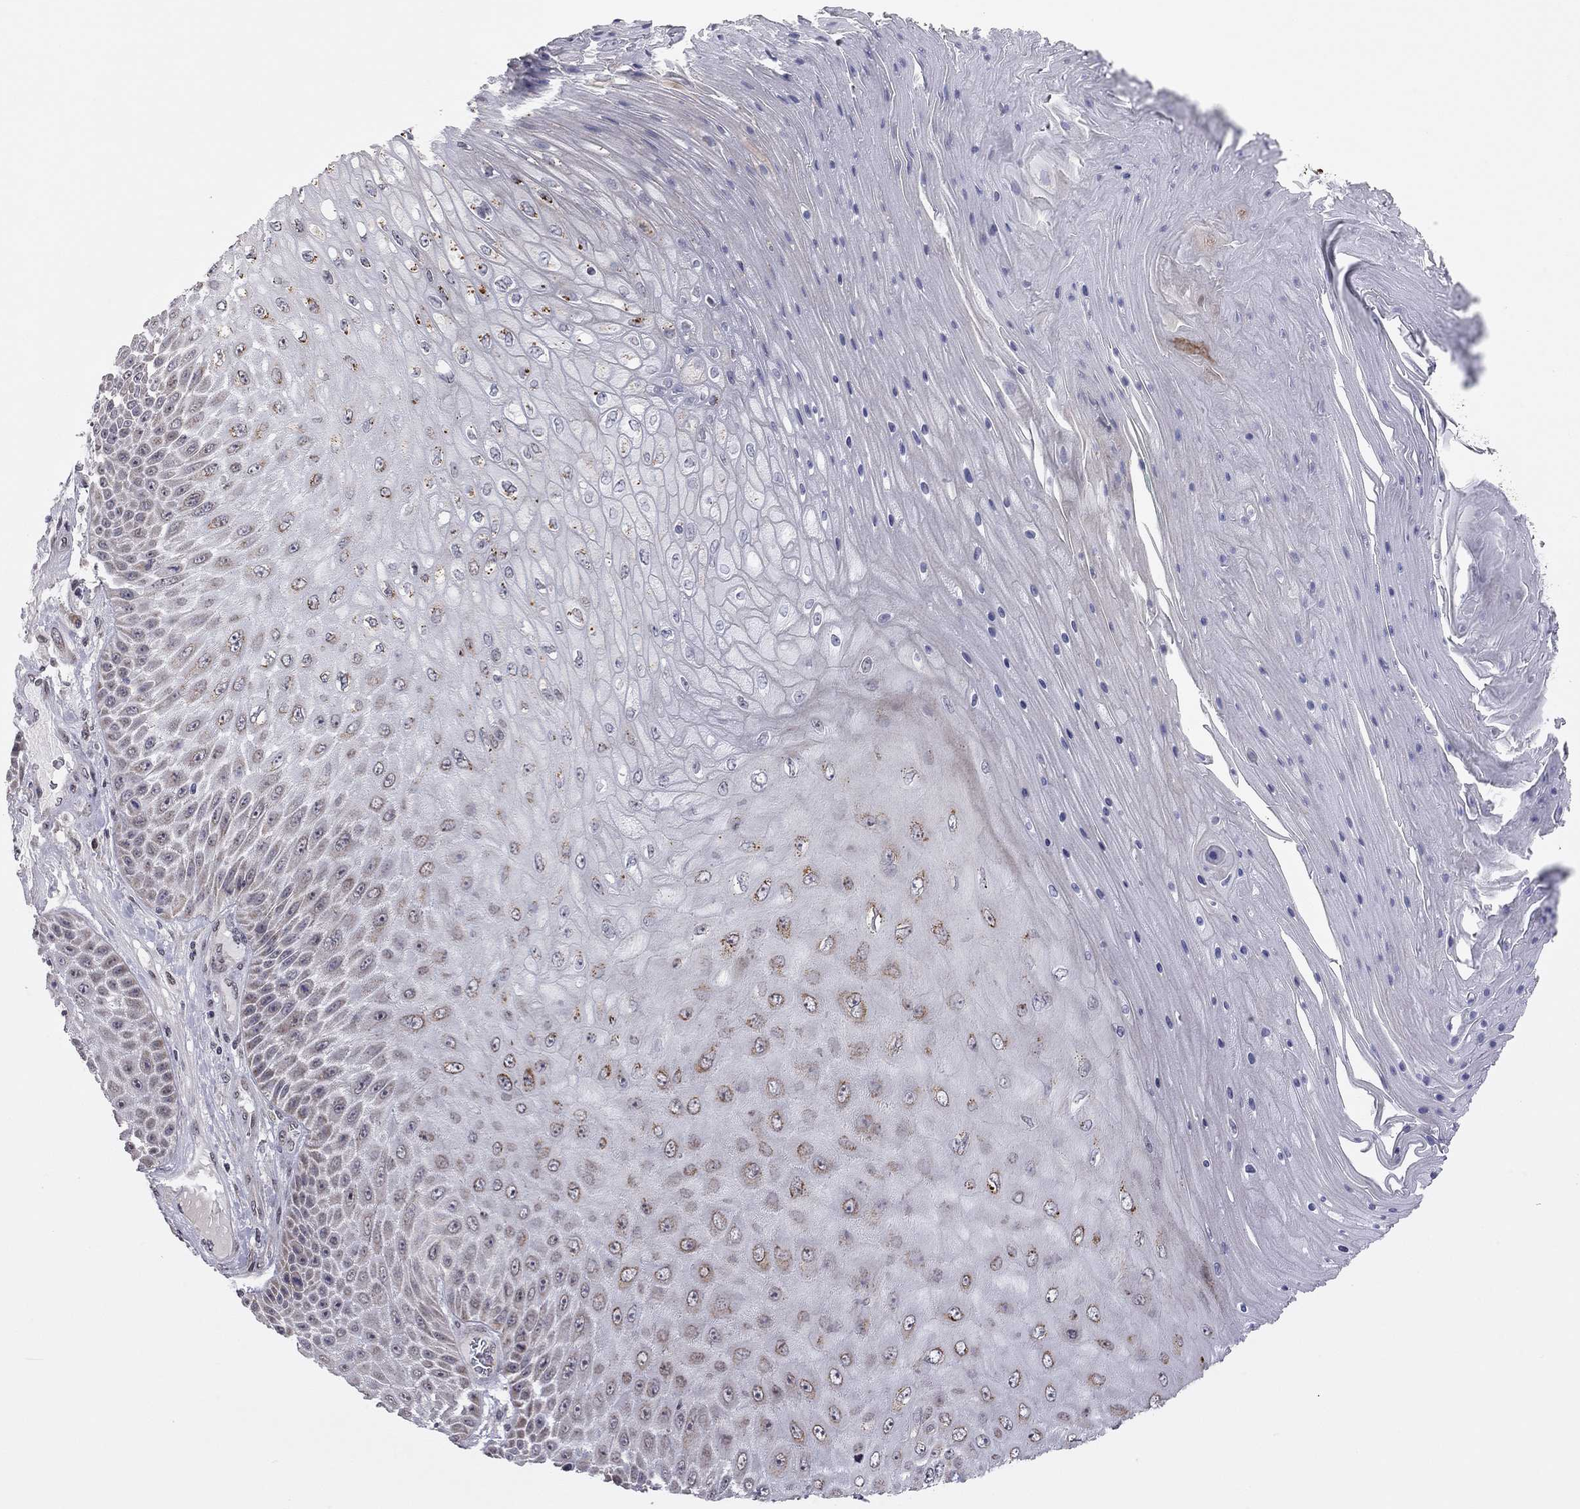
{"staining": {"intensity": "weak", "quantity": ">75%", "location": "cytoplasmic/membranous"}, "tissue": "skin cancer", "cell_type": "Tumor cells", "image_type": "cancer", "snomed": [{"axis": "morphology", "description": "Squamous cell carcinoma, NOS"}, {"axis": "topography", "description": "Skin"}], "caption": "DAB (3,3'-diaminobenzidine) immunohistochemical staining of human skin cancer (squamous cell carcinoma) reveals weak cytoplasmic/membranous protein staining in approximately >75% of tumor cells.", "gene": "MC3R", "patient": {"sex": "male", "age": 62}}